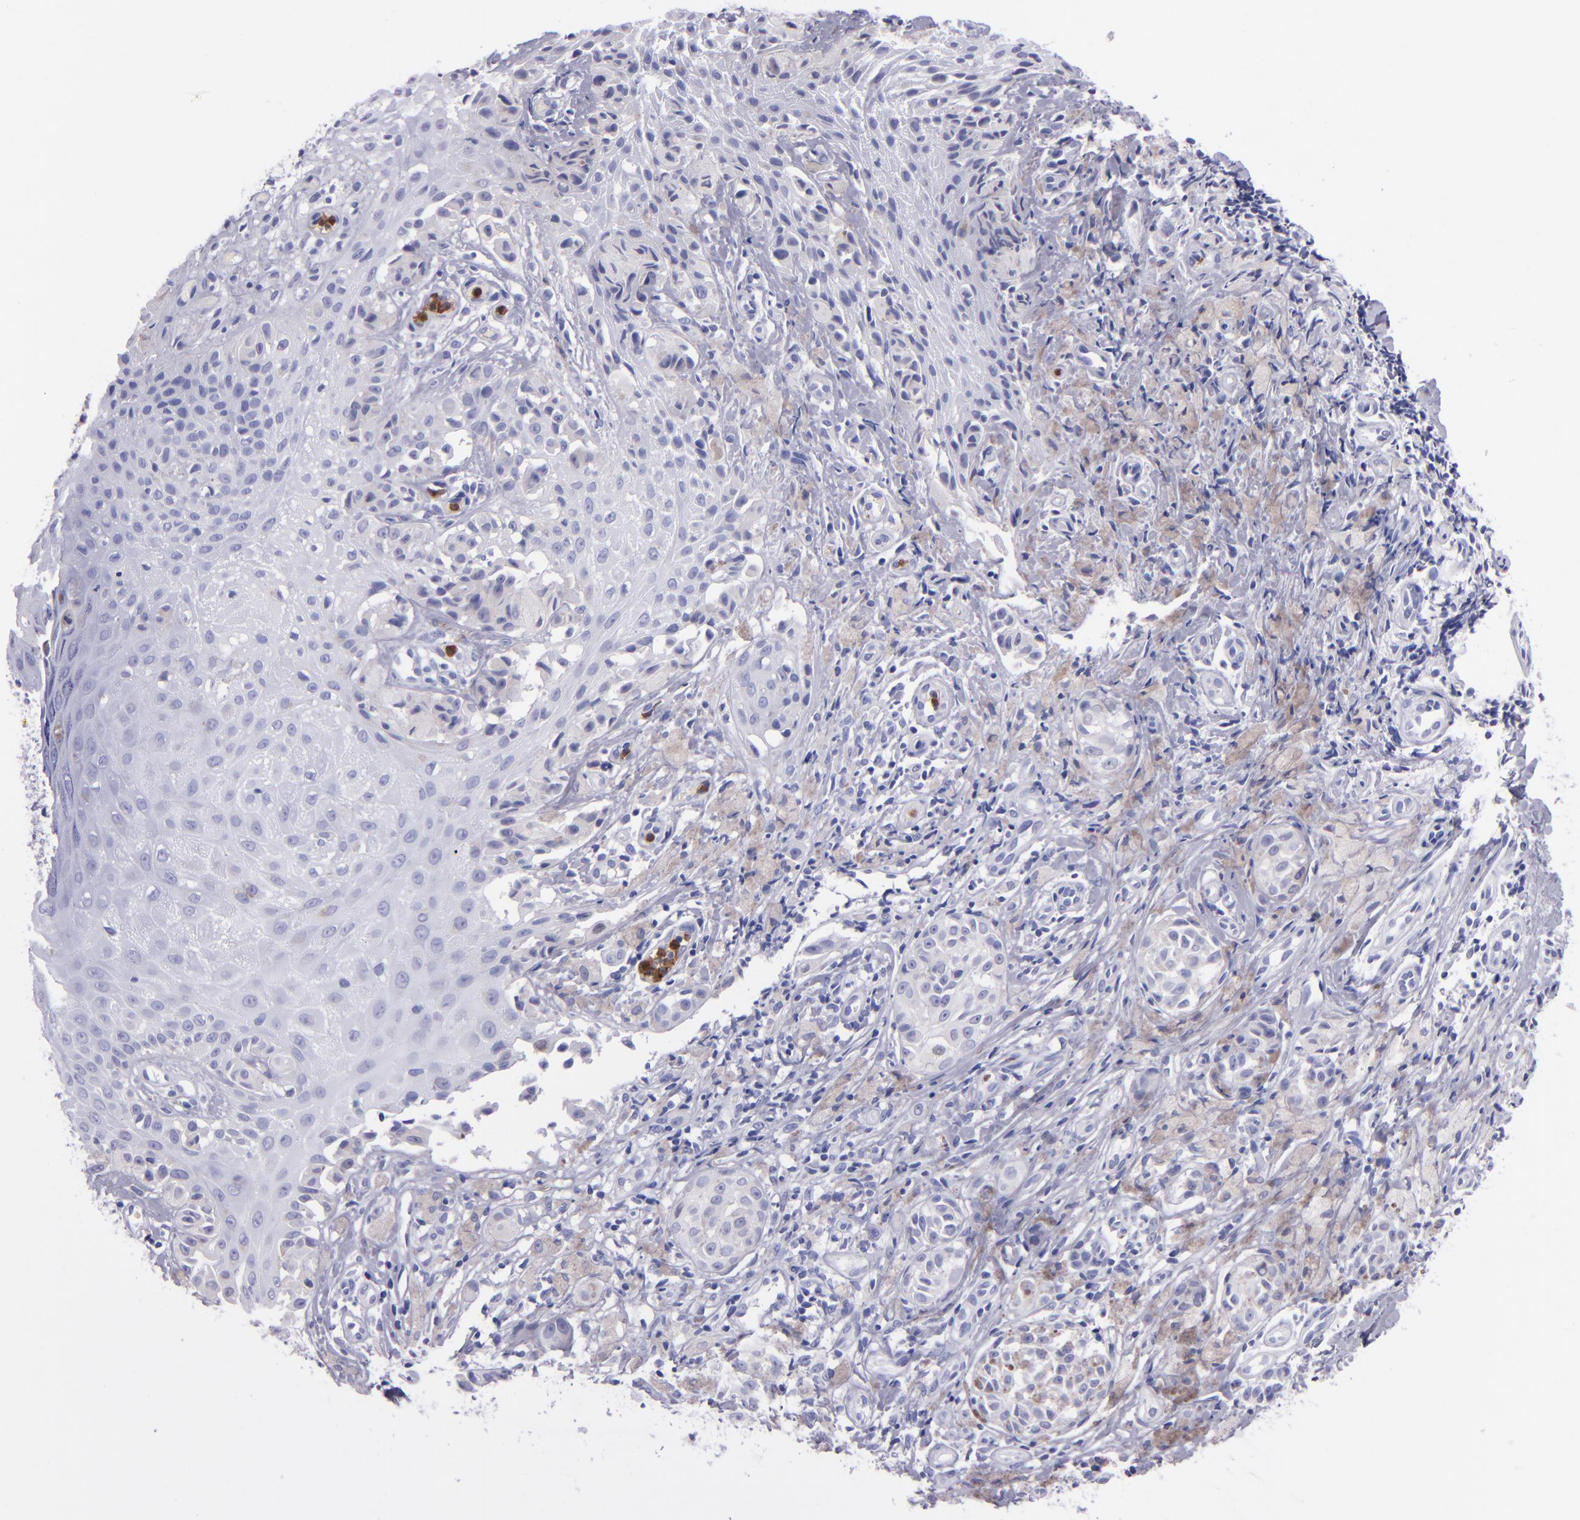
{"staining": {"intensity": "negative", "quantity": "none", "location": "none"}, "tissue": "melanoma", "cell_type": "Tumor cells", "image_type": "cancer", "snomed": [{"axis": "morphology", "description": "Malignant melanoma, NOS"}, {"axis": "topography", "description": "Skin"}], "caption": "This is an immunohistochemistry (IHC) image of malignant melanoma. There is no staining in tumor cells.", "gene": "CR1", "patient": {"sex": "male", "age": 67}}